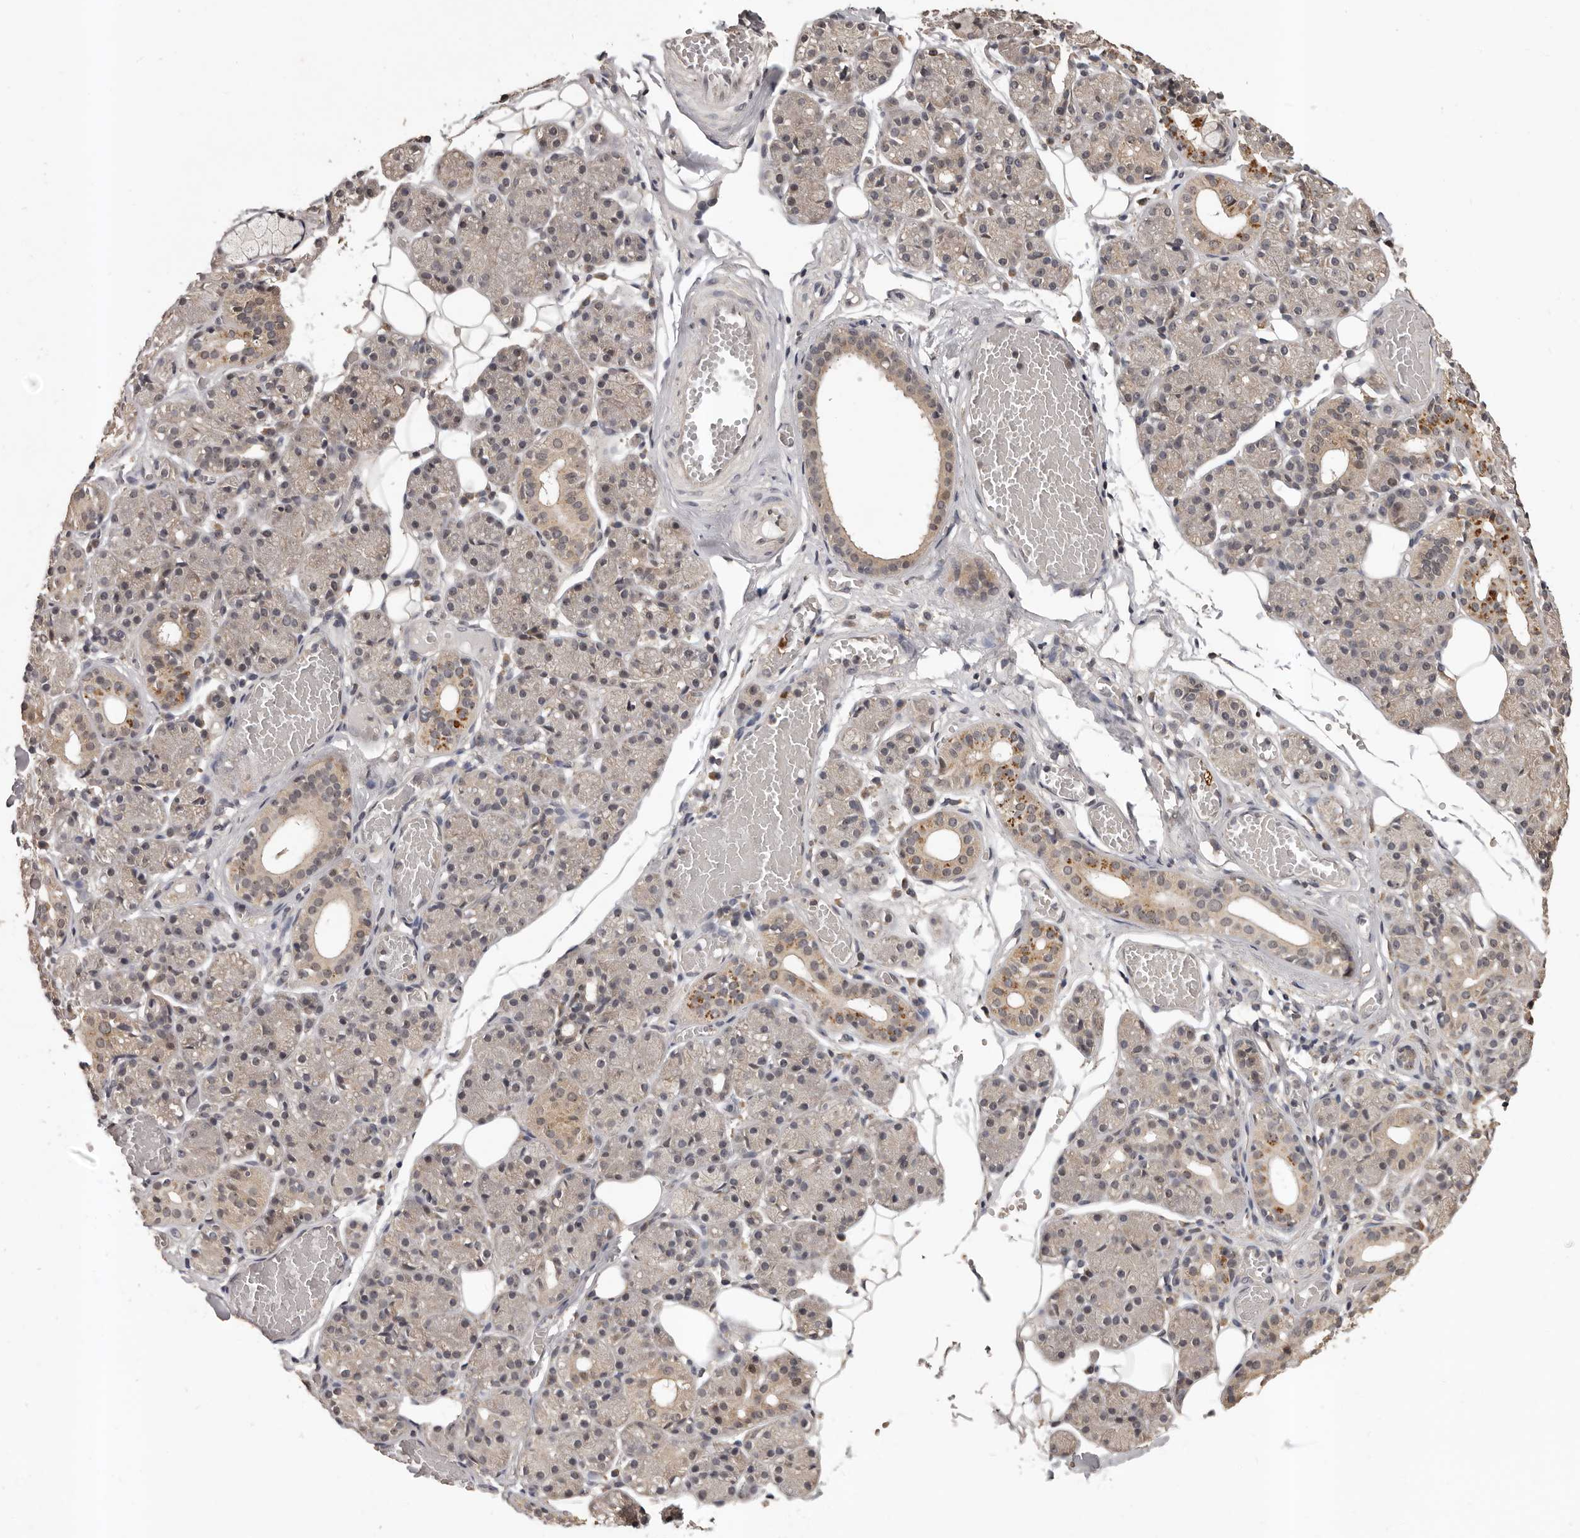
{"staining": {"intensity": "moderate", "quantity": "<25%", "location": "cytoplasmic/membranous"}, "tissue": "salivary gland", "cell_type": "Glandular cells", "image_type": "normal", "snomed": [{"axis": "morphology", "description": "Normal tissue, NOS"}, {"axis": "topography", "description": "Salivary gland"}], "caption": "Normal salivary gland was stained to show a protein in brown. There is low levels of moderate cytoplasmic/membranous positivity in approximately <25% of glandular cells. (IHC, brightfield microscopy, high magnification).", "gene": "VPS37A", "patient": {"sex": "male", "age": 63}}